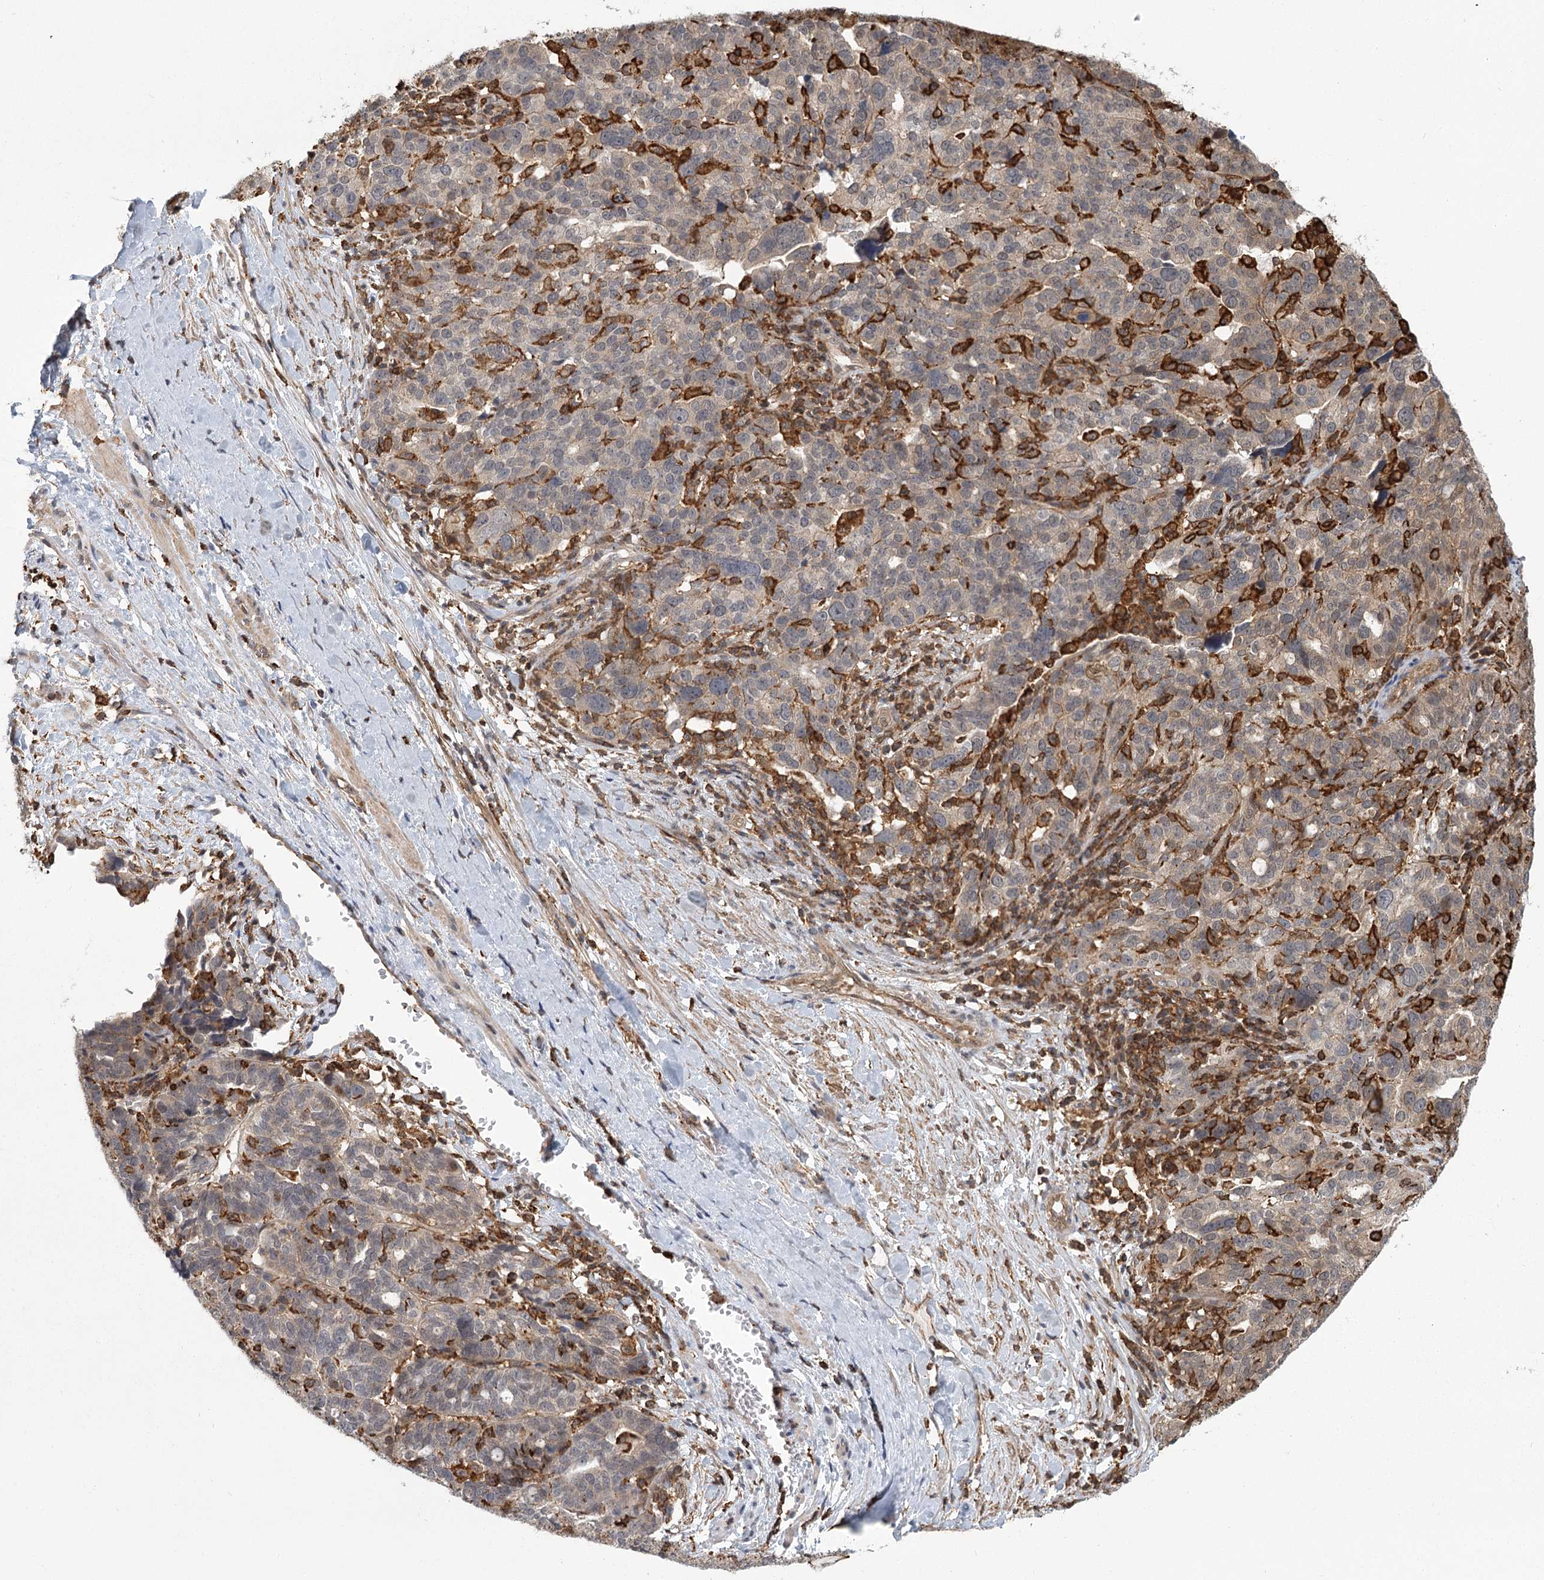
{"staining": {"intensity": "negative", "quantity": "none", "location": "none"}, "tissue": "ovarian cancer", "cell_type": "Tumor cells", "image_type": "cancer", "snomed": [{"axis": "morphology", "description": "Cystadenocarcinoma, serous, NOS"}, {"axis": "topography", "description": "Ovary"}], "caption": "Immunohistochemistry of human ovarian serous cystadenocarcinoma exhibits no positivity in tumor cells. (Stains: DAB (3,3'-diaminobenzidine) immunohistochemistry with hematoxylin counter stain, Microscopy: brightfield microscopy at high magnification).", "gene": "MEPE", "patient": {"sex": "female", "age": 59}}